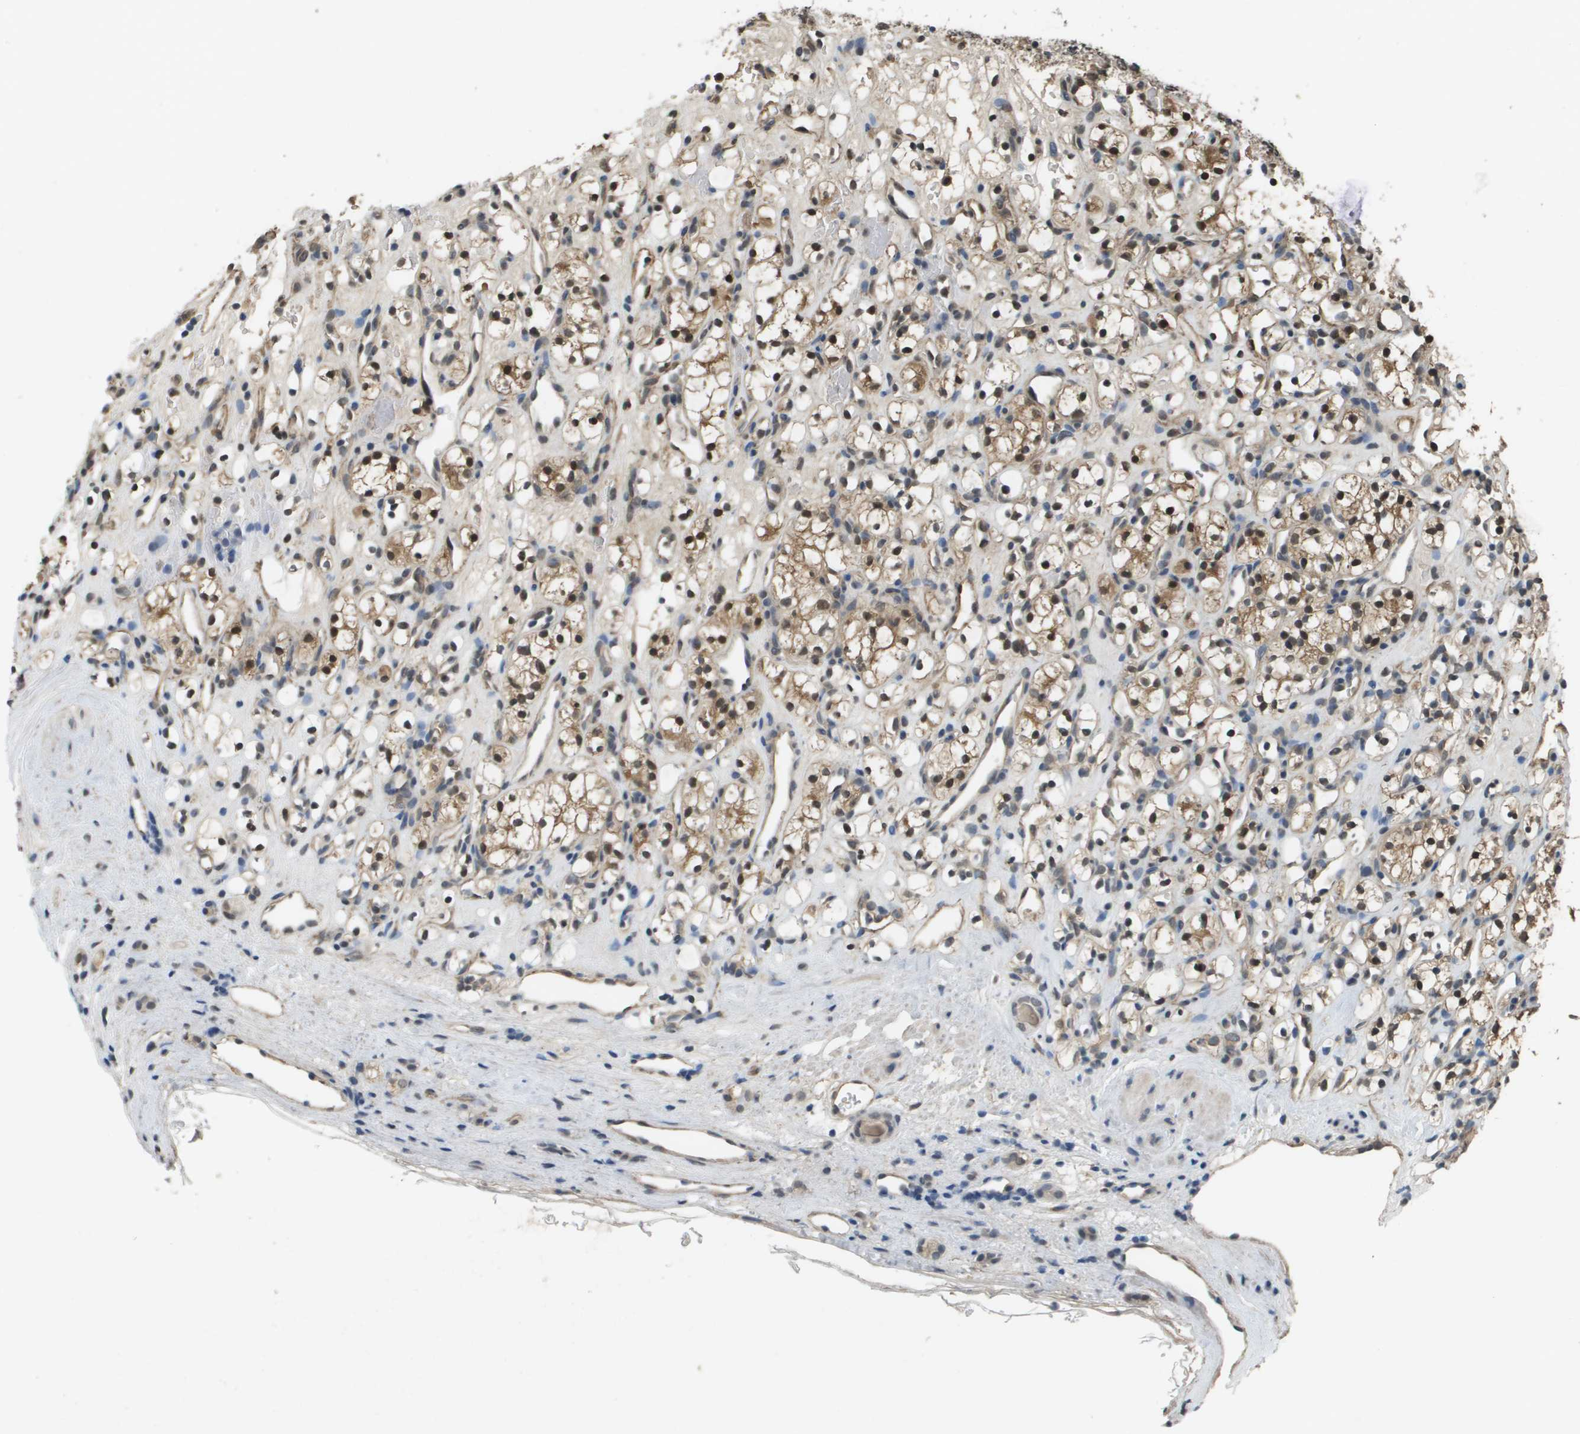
{"staining": {"intensity": "moderate", "quantity": "25%-75%", "location": "cytoplasmic/membranous,nuclear"}, "tissue": "renal cancer", "cell_type": "Tumor cells", "image_type": "cancer", "snomed": [{"axis": "morphology", "description": "Adenocarcinoma, NOS"}, {"axis": "topography", "description": "Kidney"}], "caption": "This histopathology image exhibits renal cancer stained with immunohistochemistry (IHC) to label a protein in brown. The cytoplasmic/membranous and nuclear of tumor cells show moderate positivity for the protein. Nuclei are counter-stained blue.", "gene": "NDRG2", "patient": {"sex": "female", "age": 60}}